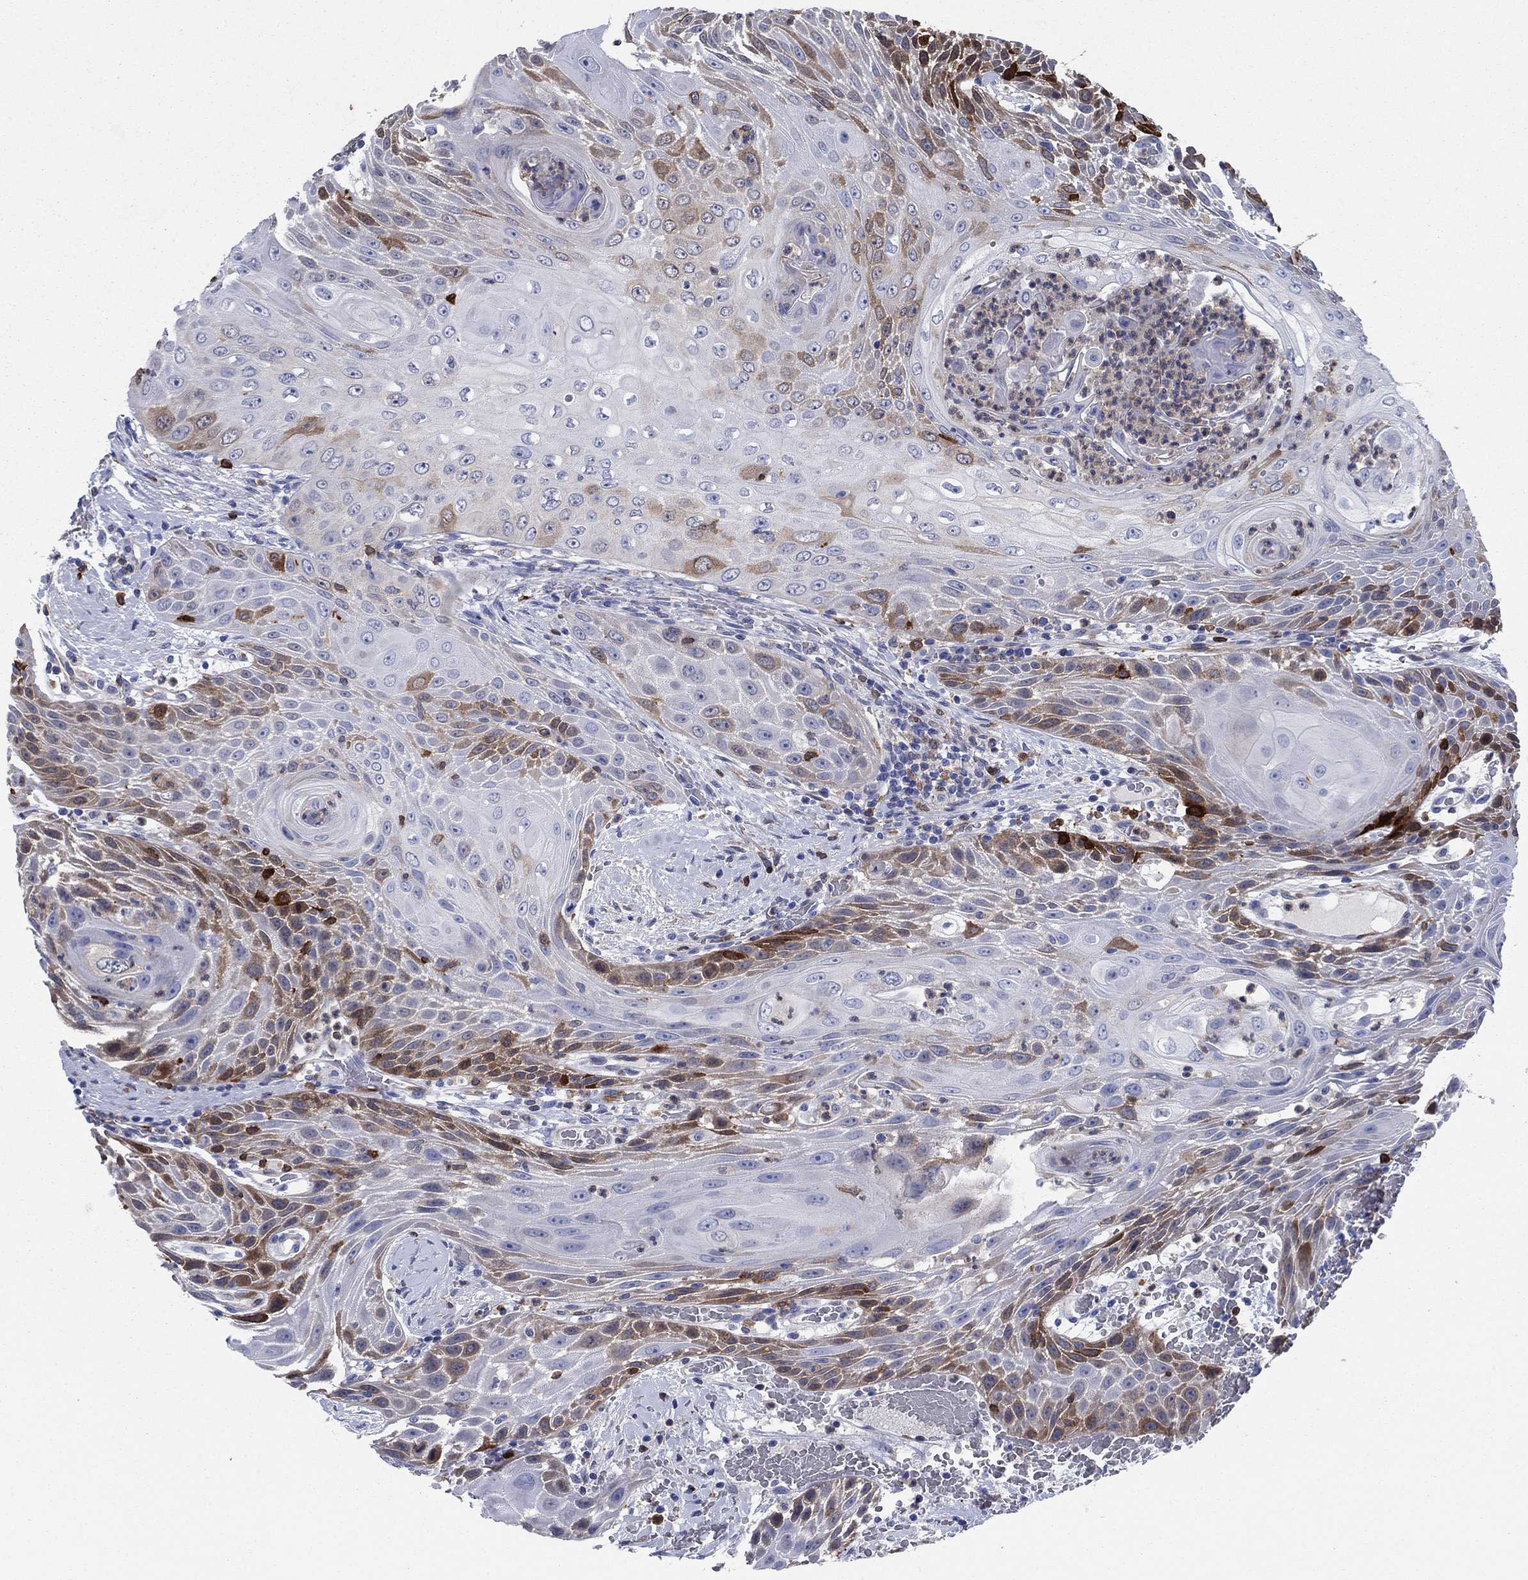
{"staining": {"intensity": "moderate", "quantity": "<25%", "location": "cytoplasmic/membranous"}, "tissue": "head and neck cancer", "cell_type": "Tumor cells", "image_type": "cancer", "snomed": [{"axis": "morphology", "description": "Squamous cell carcinoma, NOS"}, {"axis": "topography", "description": "Head-Neck"}], "caption": "The immunohistochemical stain highlights moderate cytoplasmic/membranous positivity in tumor cells of head and neck cancer (squamous cell carcinoma) tissue. (Brightfield microscopy of DAB IHC at high magnification).", "gene": "STMN1", "patient": {"sex": "male", "age": 69}}